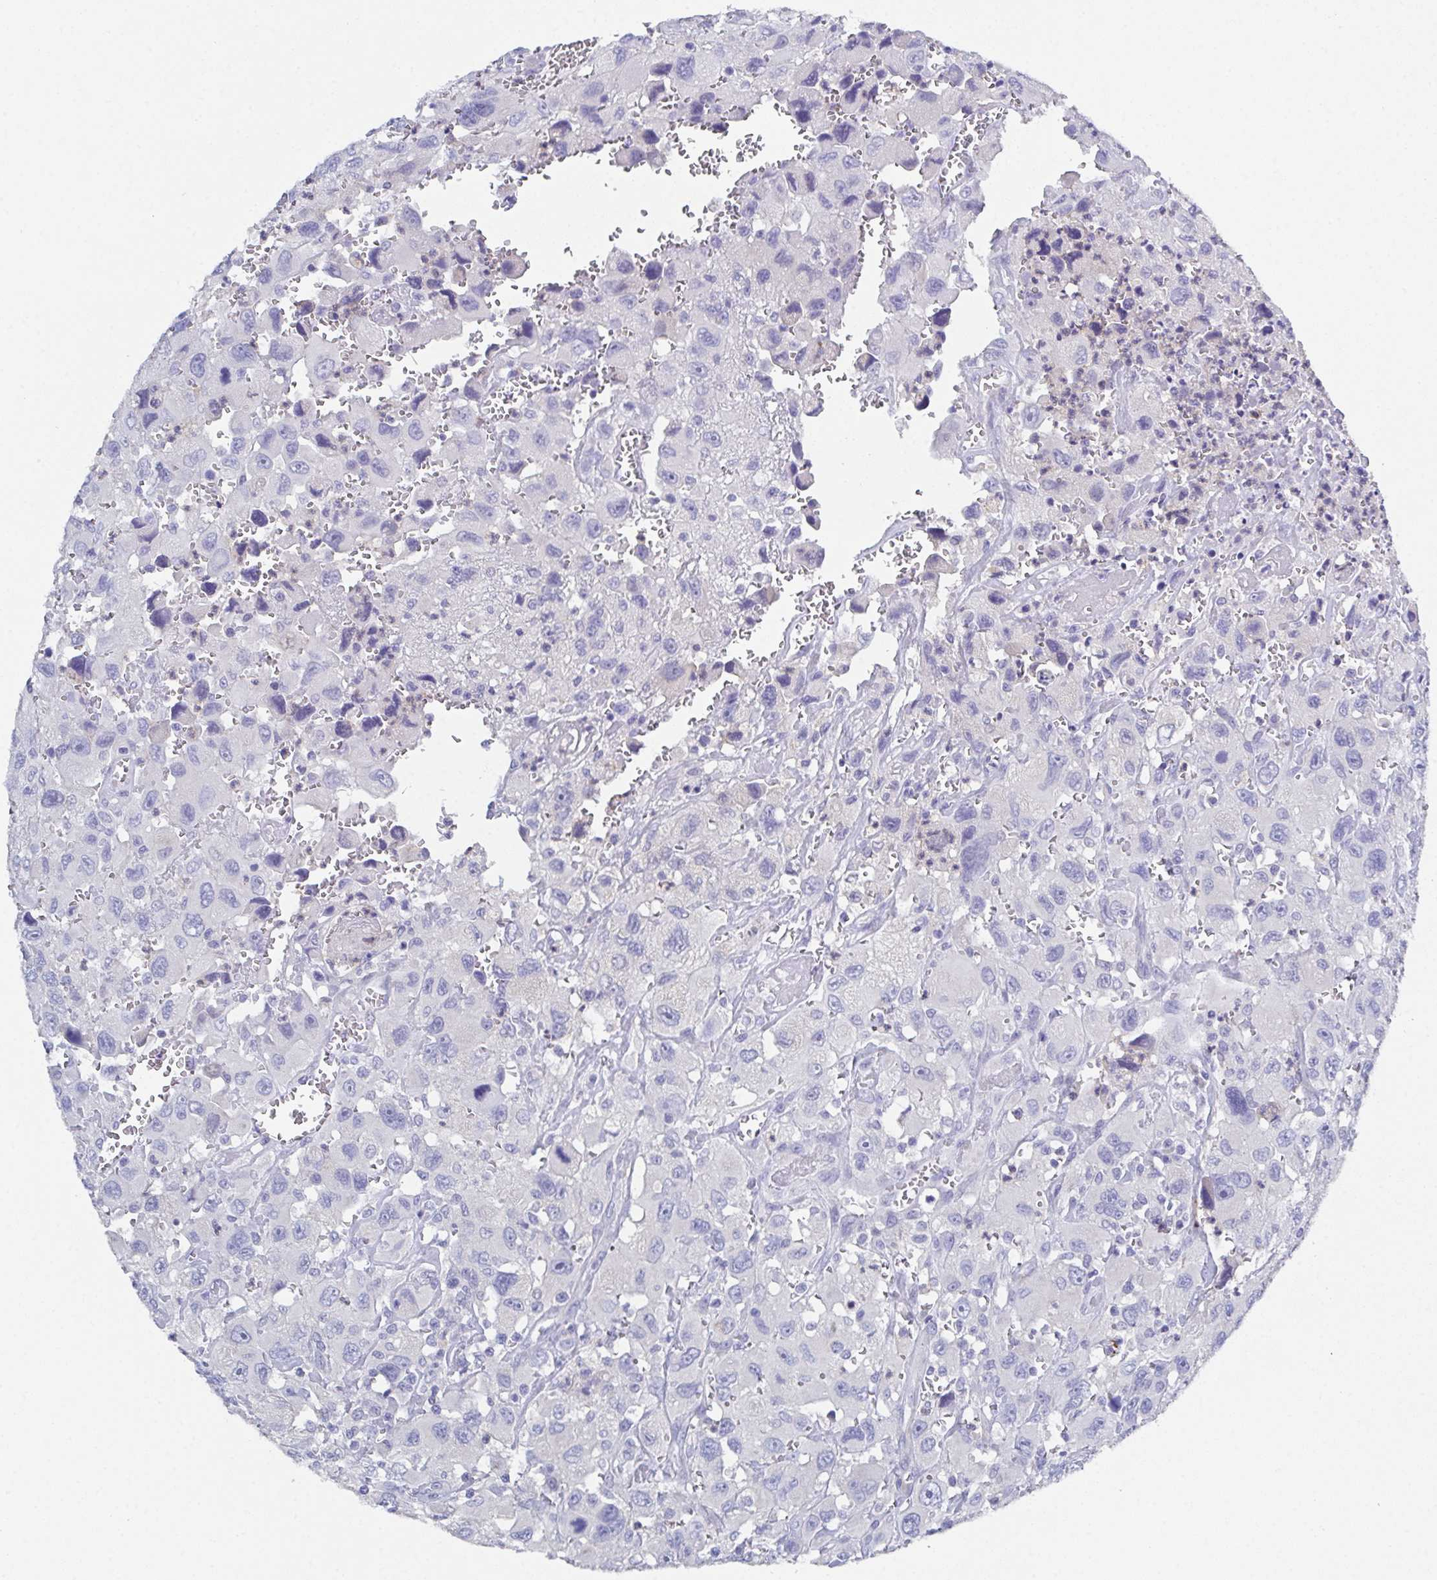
{"staining": {"intensity": "negative", "quantity": "none", "location": "none"}, "tissue": "head and neck cancer", "cell_type": "Tumor cells", "image_type": "cancer", "snomed": [{"axis": "morphology", "description": "Squamous cell carcinoma, NOS"}, {"axis": "morphology", "description": "Squamous cell carcinoma, metastatic, NOS"}, {"axis": "topography", "description": "Oral tissue"}, {"axis": "topography", "description": "Head-Neck"}], "caption": "Immunohistochemical staining of human metastatic squamous cell carcinoma (head and neck) demonstrates no significant positivity in tumor cells.", "gene": "SSC4D", "patient": {"sex": "female", "age": 85}}